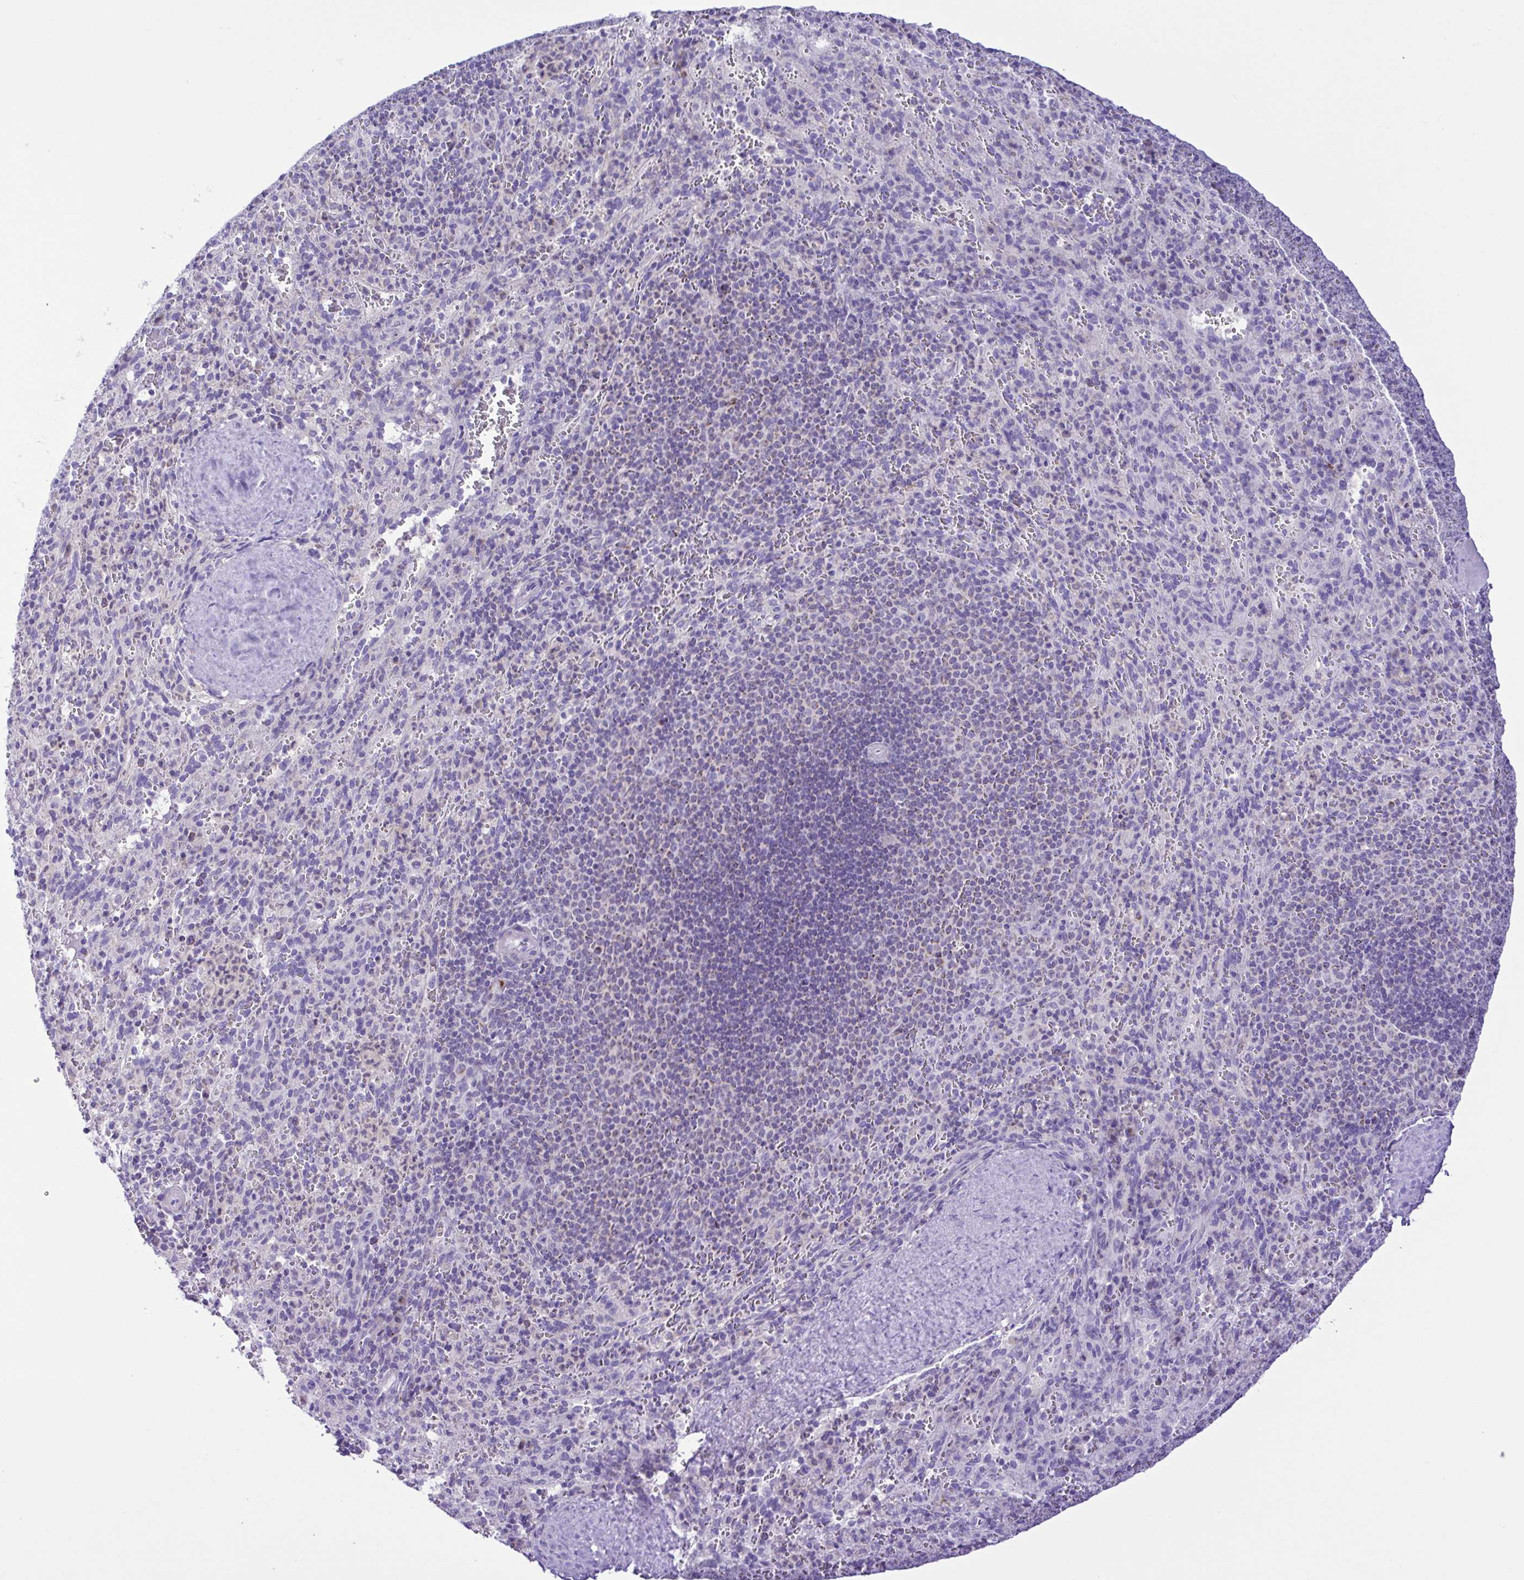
{"staining": {"intensity": "negative", "quantity": "none", "location": "none"}, "tissue": "spleen", "cell_type": "Cells in red pulp", "image_type": "normal", "snomed": [{"axis": "morphology", "description": "Normal tissue, NOS"}, {"axis": "topography", "description": "Spleen"}], "caption": "A high-resolution photomicrograph shows immunohistochemistry (IHC) staining of benign spleen, which displays no significant positivity in cells in red pulp.", "gene": "SYT1", "patient": {"sex": "male", "age": 57}}